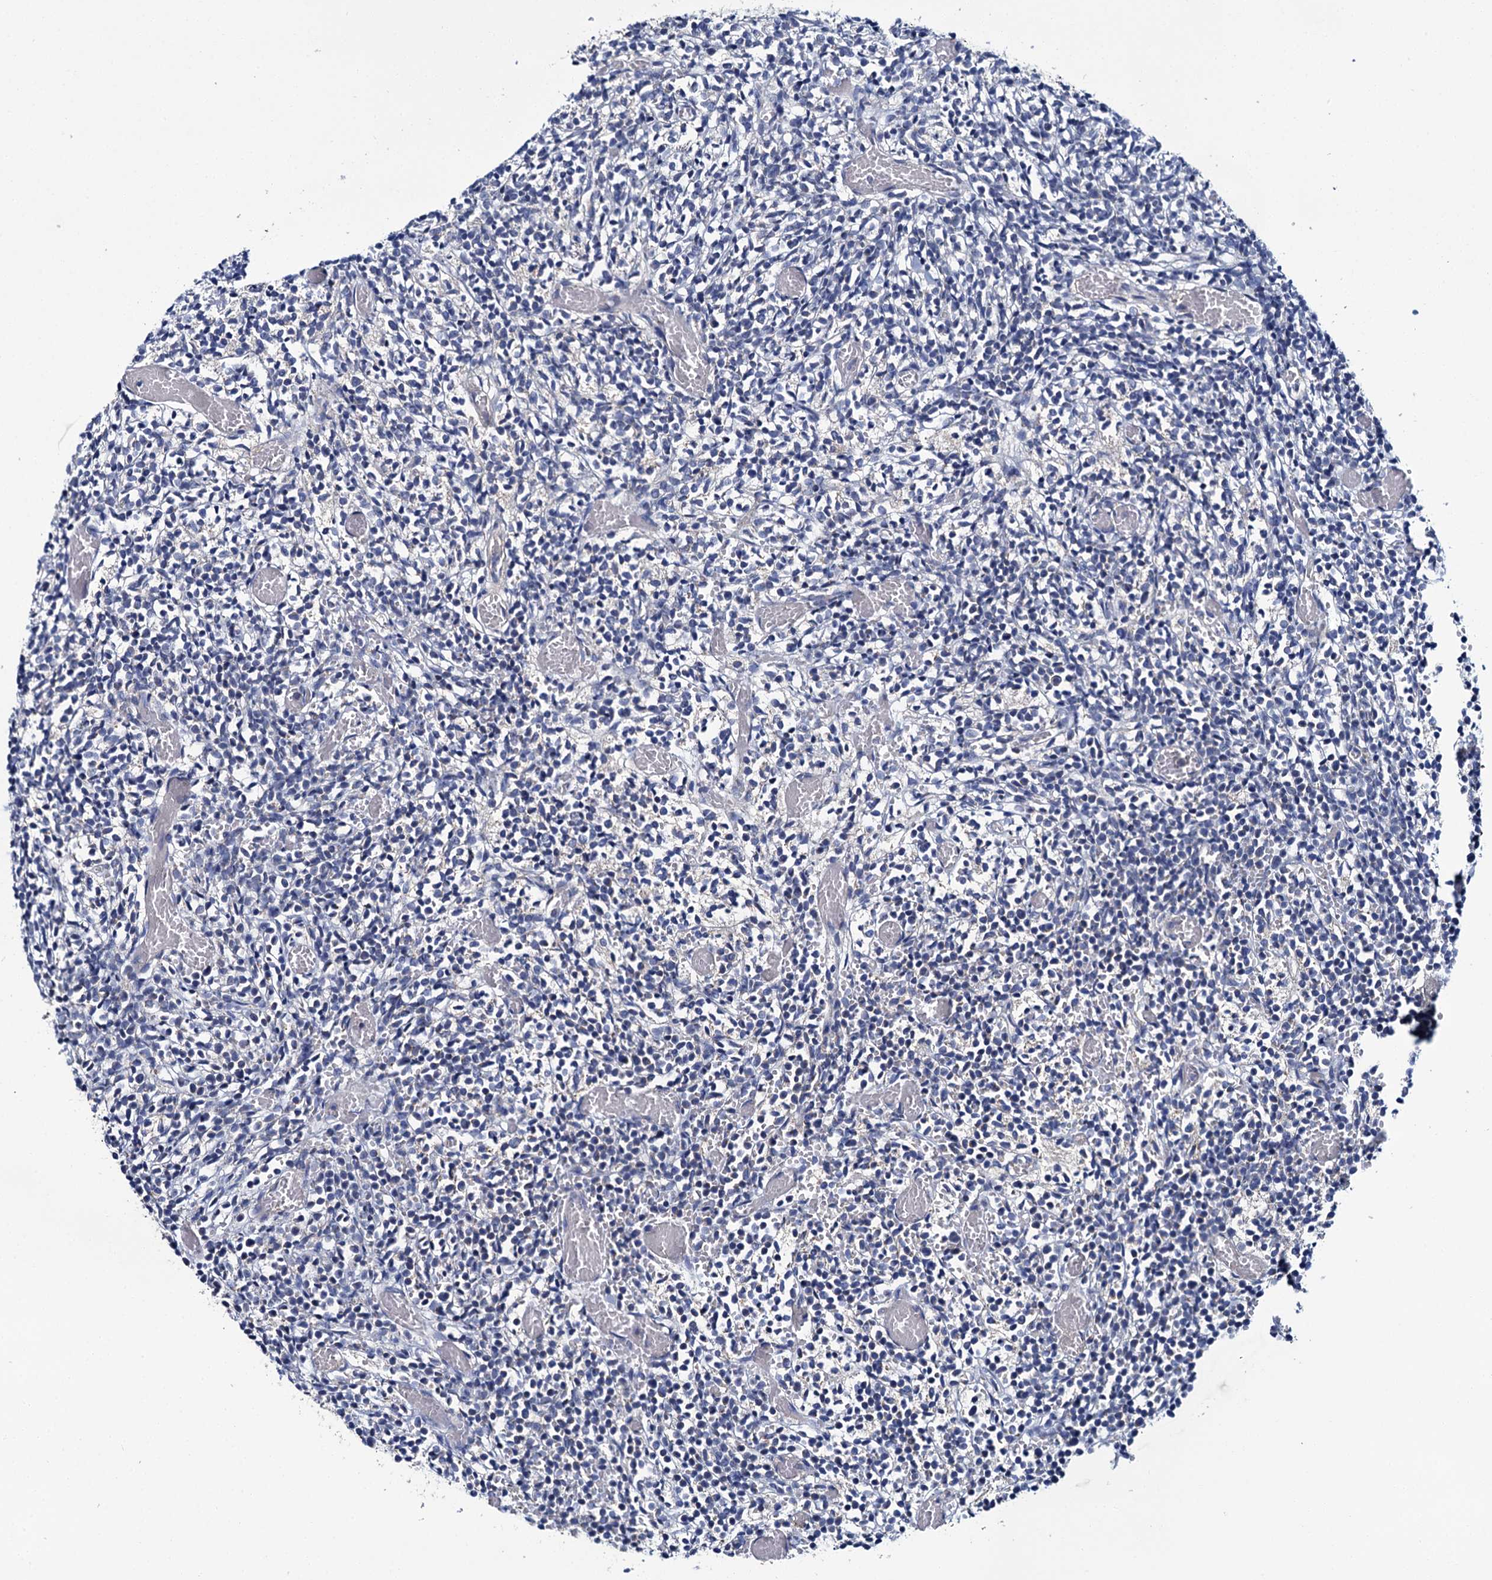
{"staining": {"intensity": "negative", "quantity": "none", "location": "none"}, "tissue": "glioma", "cell_type": "Tumor cells", "image_type": "cancer", "snomed": [{"axis": "morphology", "description": "Glioma, malignant, Low grade"}, {"axis": "topography", "description": "Brain"}], "caption": "There is no significant expression in tumor cells of low-grade glioma (malignant). Brightfield microscopy of IHC stained with DAB (brown) and hematoxylin (blue), captured at high magnification.", "gene": "CEP295", "patient": {"sex": "female", "age": 1}}